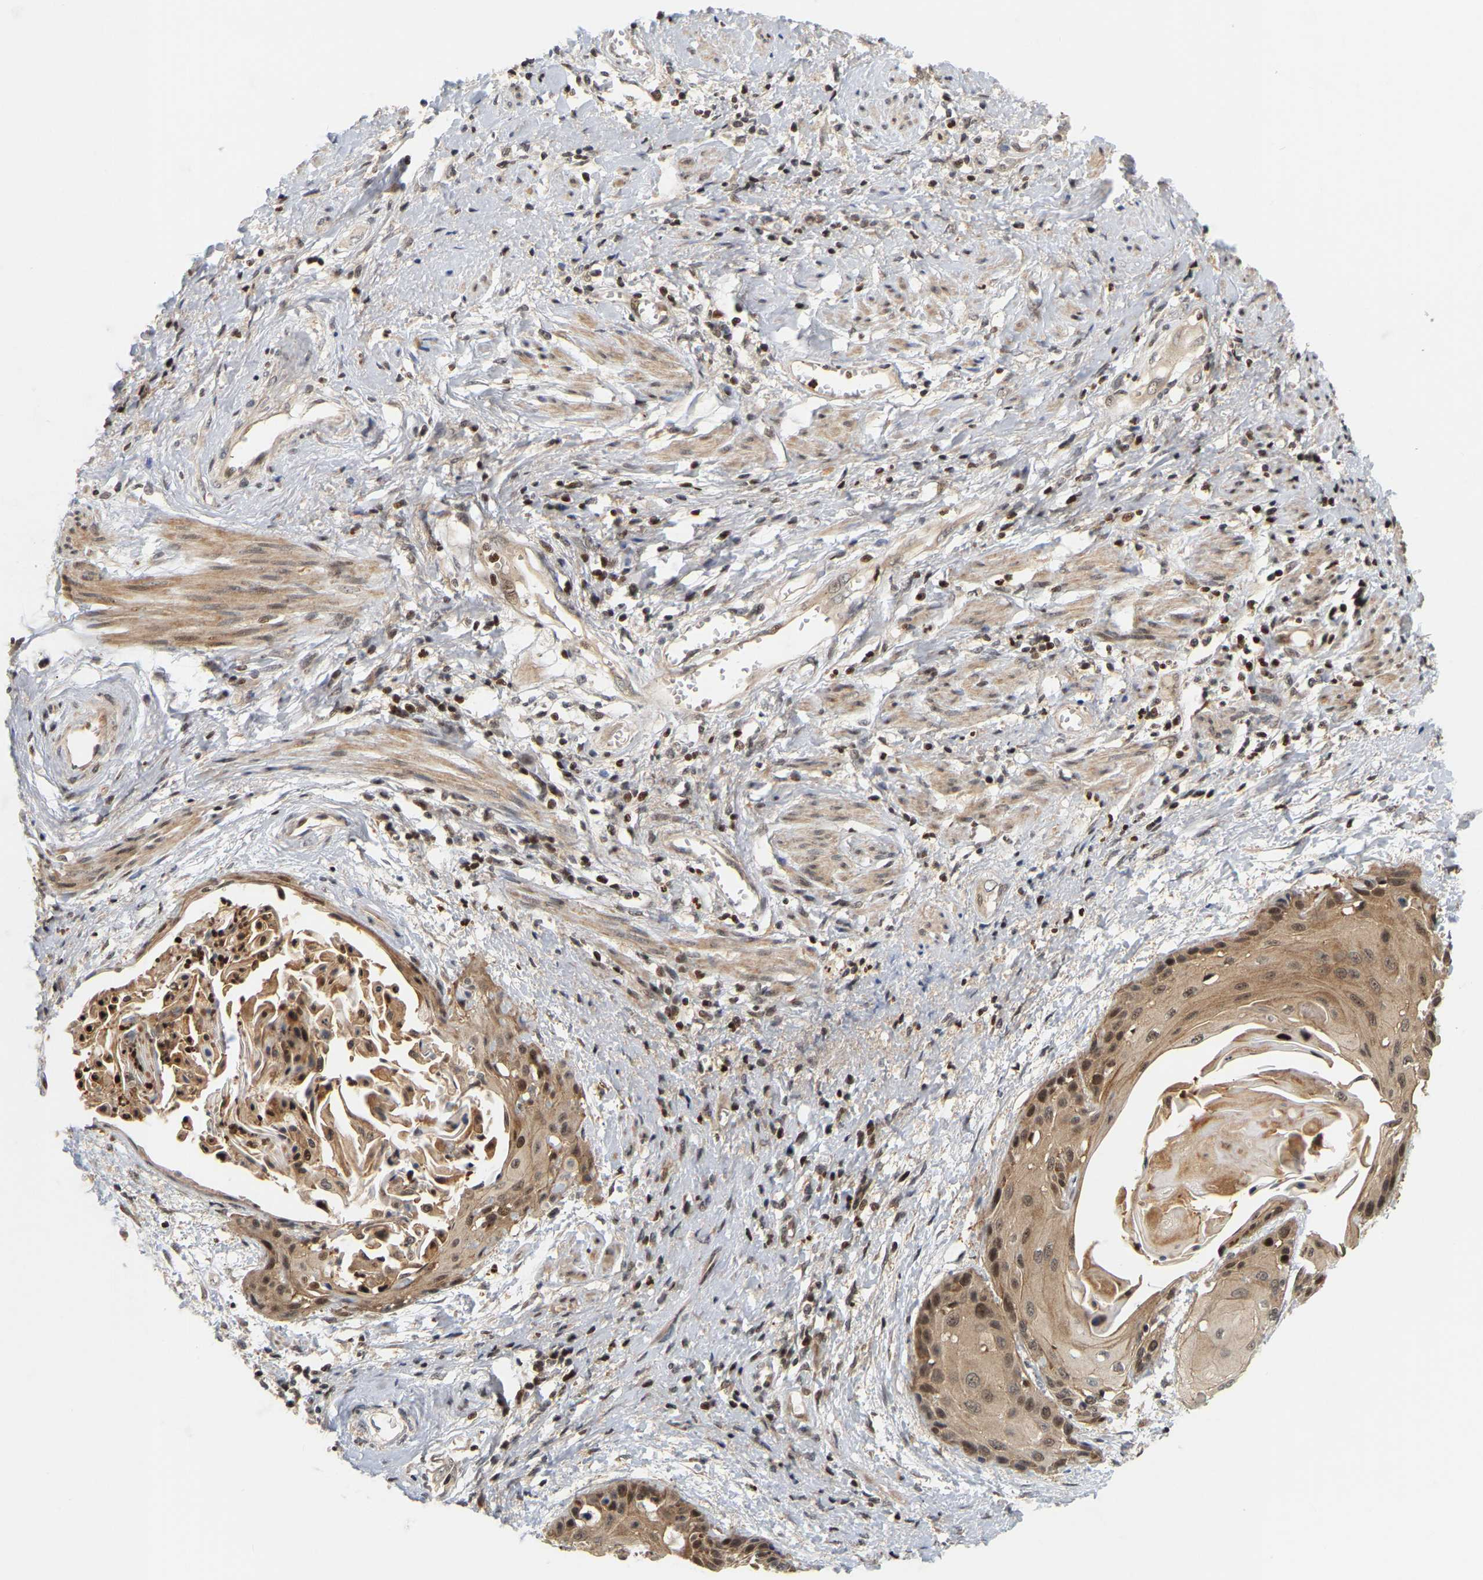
{"staining": {"intensity": "moderate", "quantity": ">75%", "location": "cytoplasmic/membranous,nuclear"}, "tissue": "cervical cancer", "cell_type": "Tumor cells", "image_type": "cancer", "snomed": [{"axis": "morphology", "description": "Squamous cell carcinoma, NOS"}, {"axis": "topography", "description": "Cervix"}], "caption": "A high-resolution image shows IHC staining of squamous cell carcinoma (cervical), which reveals moderate cytoplasmic/membranous and nuclear expression in approximately >75% of tumor cells.", "gene": "NFE2L2", "patient": {"sex": "female", "age": 57}}